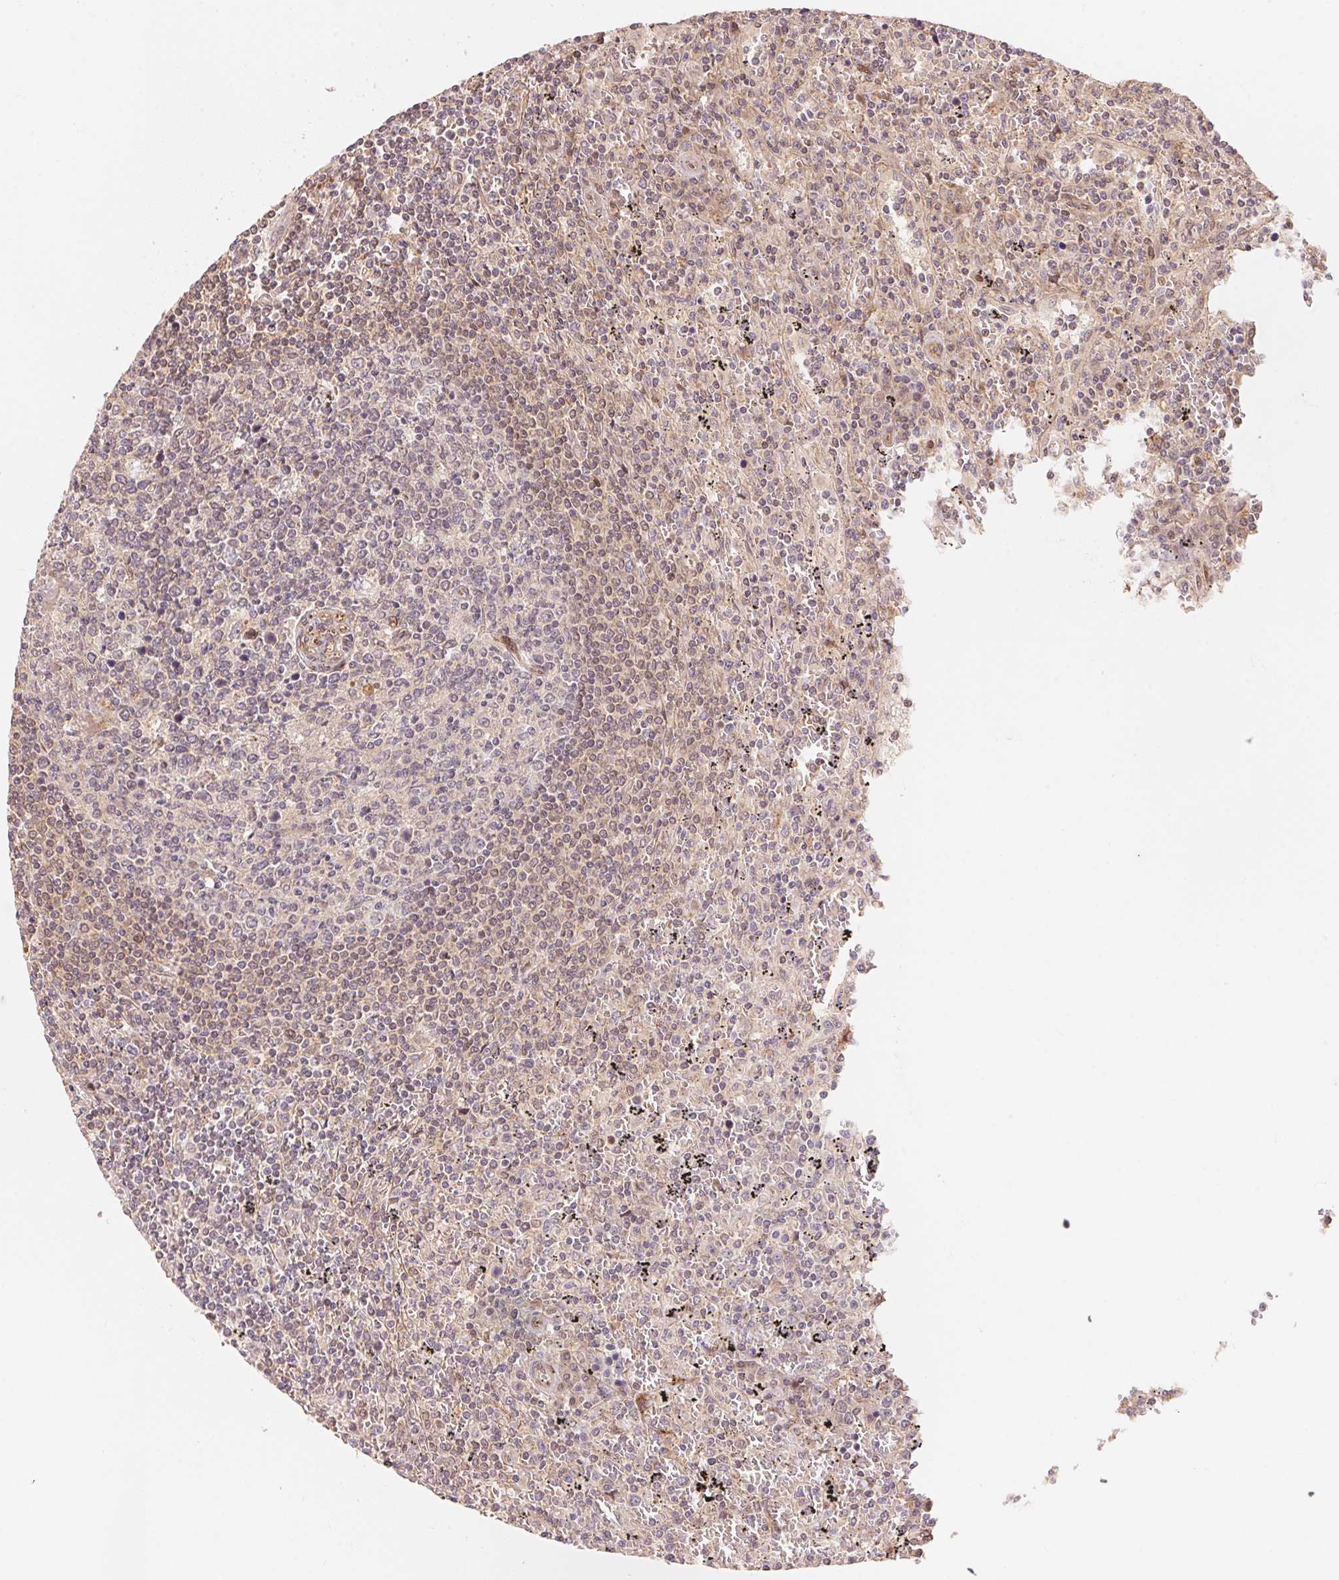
{"staining": {"intensity": "weak", "quantity": "<25%", "location": "cytoplasmic/membranous"}, "tissue": "lymphoma", "cell_type": "Tumor cells", "image_type": "cancer", "snomed": [{"axis": "morphology", "description": "Malignant lymphoma, non-Hodgkin's type, Low grade"}, {"axis": "topography", "description": "Spleen"}], "caption": "Human lymphoma stained for a protein using immunohistochemistry displays no staining in tumor cells.", "gene": "TNIP2", "patient": {"sex": "male", "age": 62}}